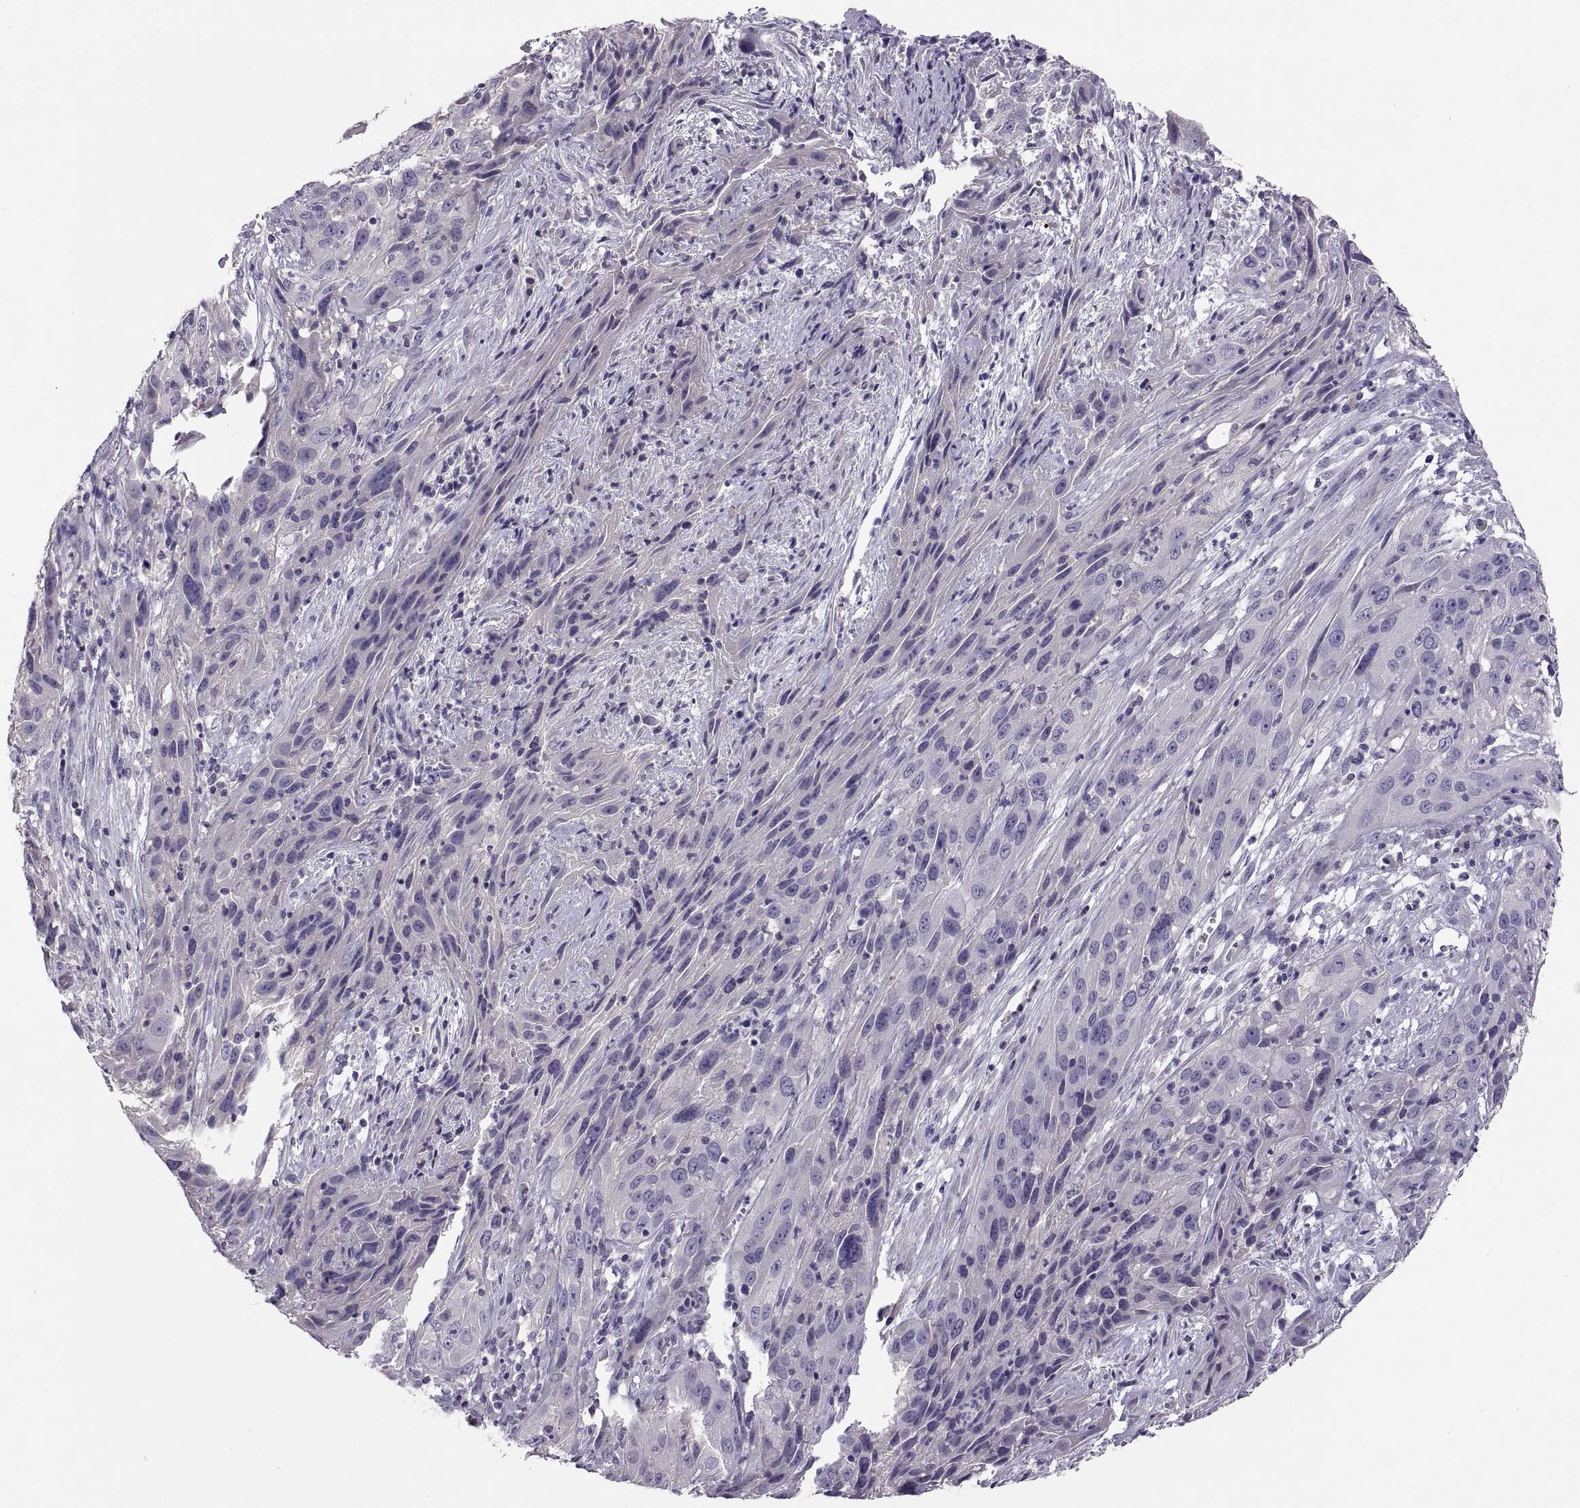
{"staining": {"intensity": "negative", "quantity": "none", "location": "none"}, "tissue": "cervical cancer", "cell_type": "Tumor cells", "image_type": "cancer", "snomed": [{"axis": "morphology", "description": "Squamous cell carcinoma, NOS"}, {"axis": "topography", "description": "Cervix"}], "caption": "The immunohistochemistry photomicrograph has no significant staining in tumor cells of cervical cancer tissue.", "gene": "TBX19", "patient": {"sex": "female", "age": 32}}